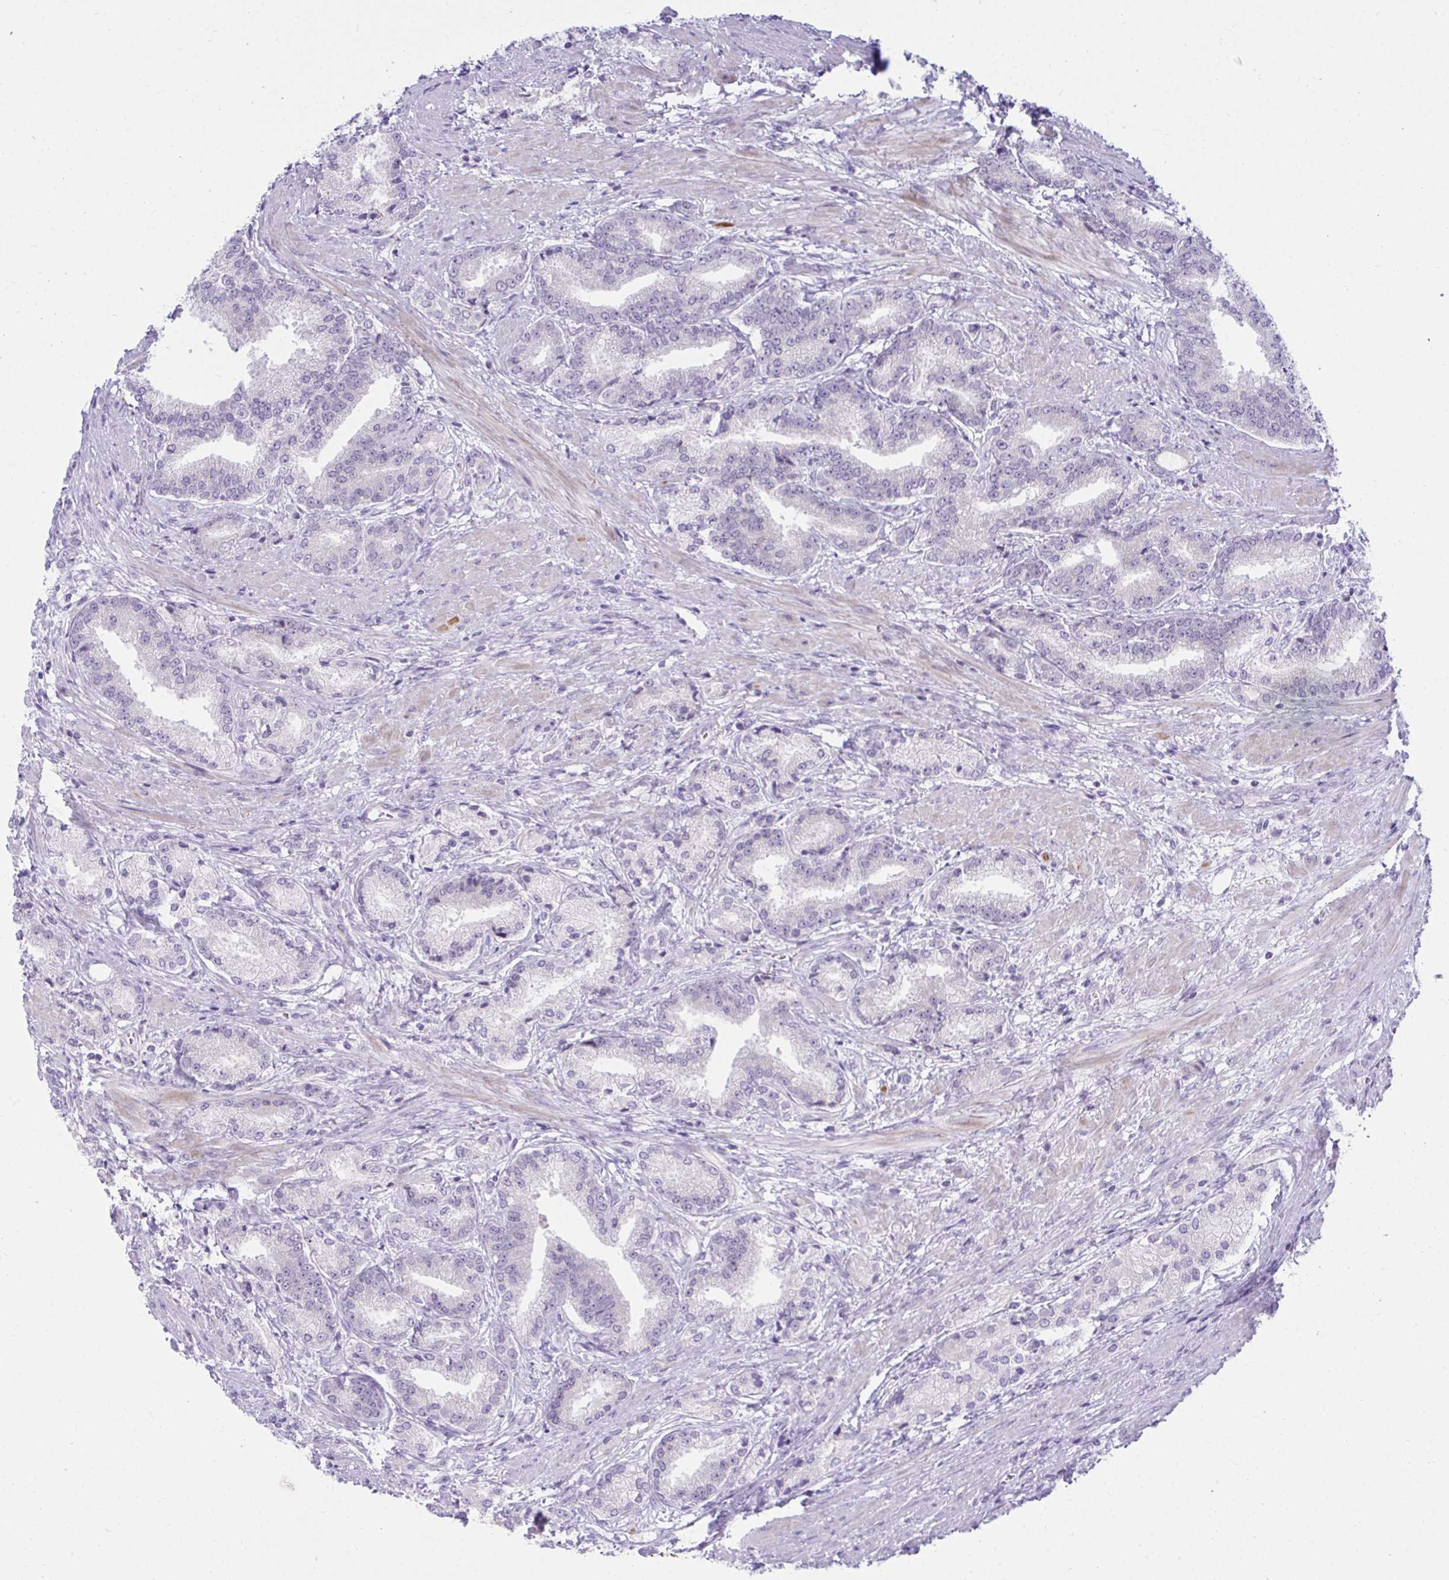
{"staining": {"intensity": "negative", "quantity": "none", "location": "none"}, "tissue": "prostate cancer", "cell_type": "Tumor cells", "image_type": "cancer", "snomed": [{"axis": "morphology", "description": "Adenocarcinoma, High grade"}, {"axis": "topography", "description": "Prostate and seminal vesicle, NOS"}], "caption": "Immunohistochemistry (IHC) micrograph of neoplastic tissue: human prostate adenocarcinoma (high-grade) stained with DAB reveals no significant protein expression in tumor cells.", "gene": "OR7A5", "patient": {"sex": "male", "age": 61}}